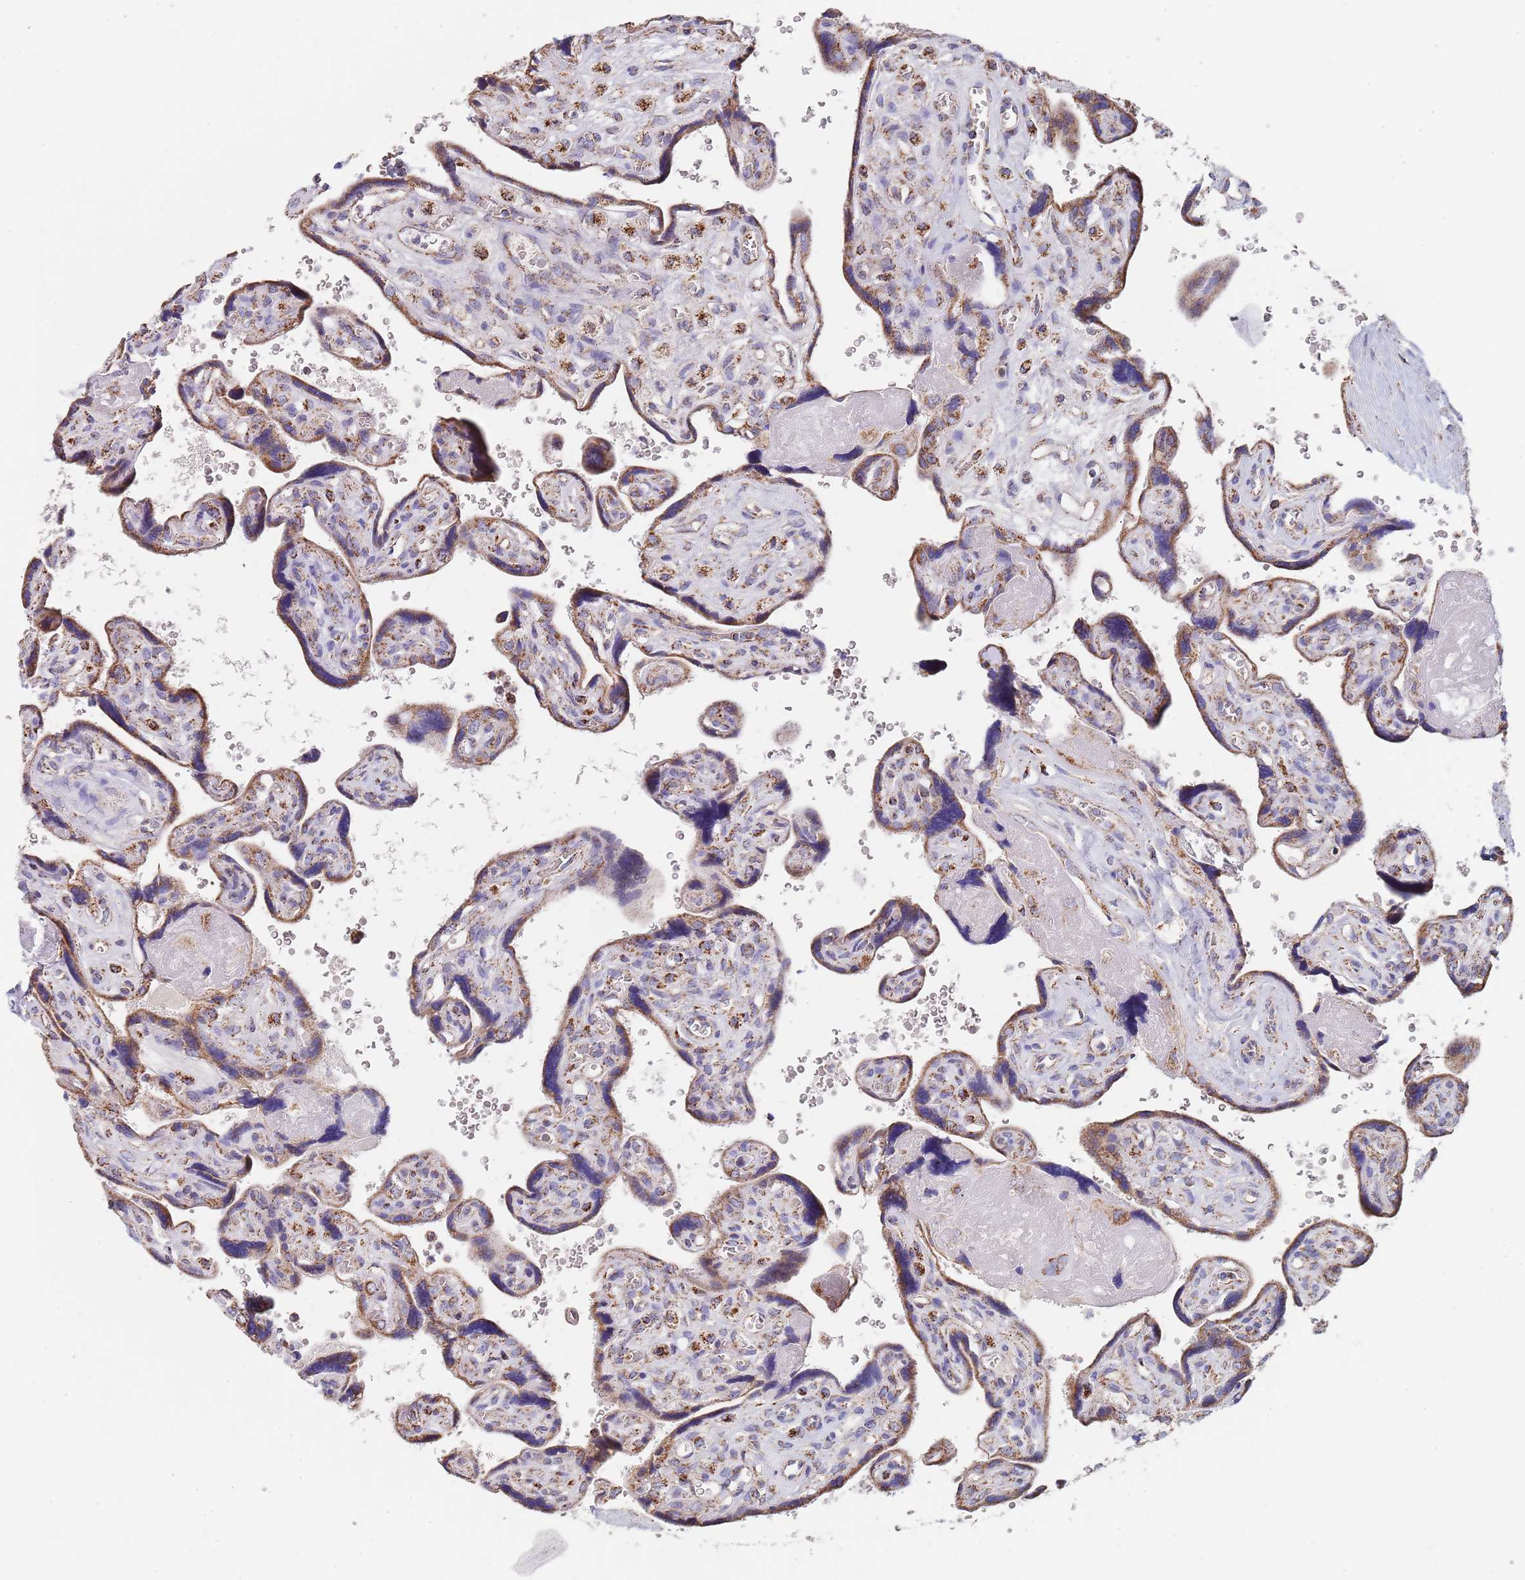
{"staining": {"intensity": "moderate", "quantity": ">75%", "location": "cytoplasmic/membranous"}, "tissue": "placenta", "cell_type": "Trophoblastic cells", "image_type": "normal", "snomed": [{"axis": "morphology", "description": "Normal tissue, NOS"}, {"axis": "topography", "description": "Placenta"}], "caption": "High-power microscopy captured an immunohistochemistry (IHC) photomicrograph of normal placenta, revealing moderate cytoplasmic/membranous staining in approximately >75% of trophoblastic cells.", "gene": "PGP", "patient": {"sex": "female", "age": 39}}